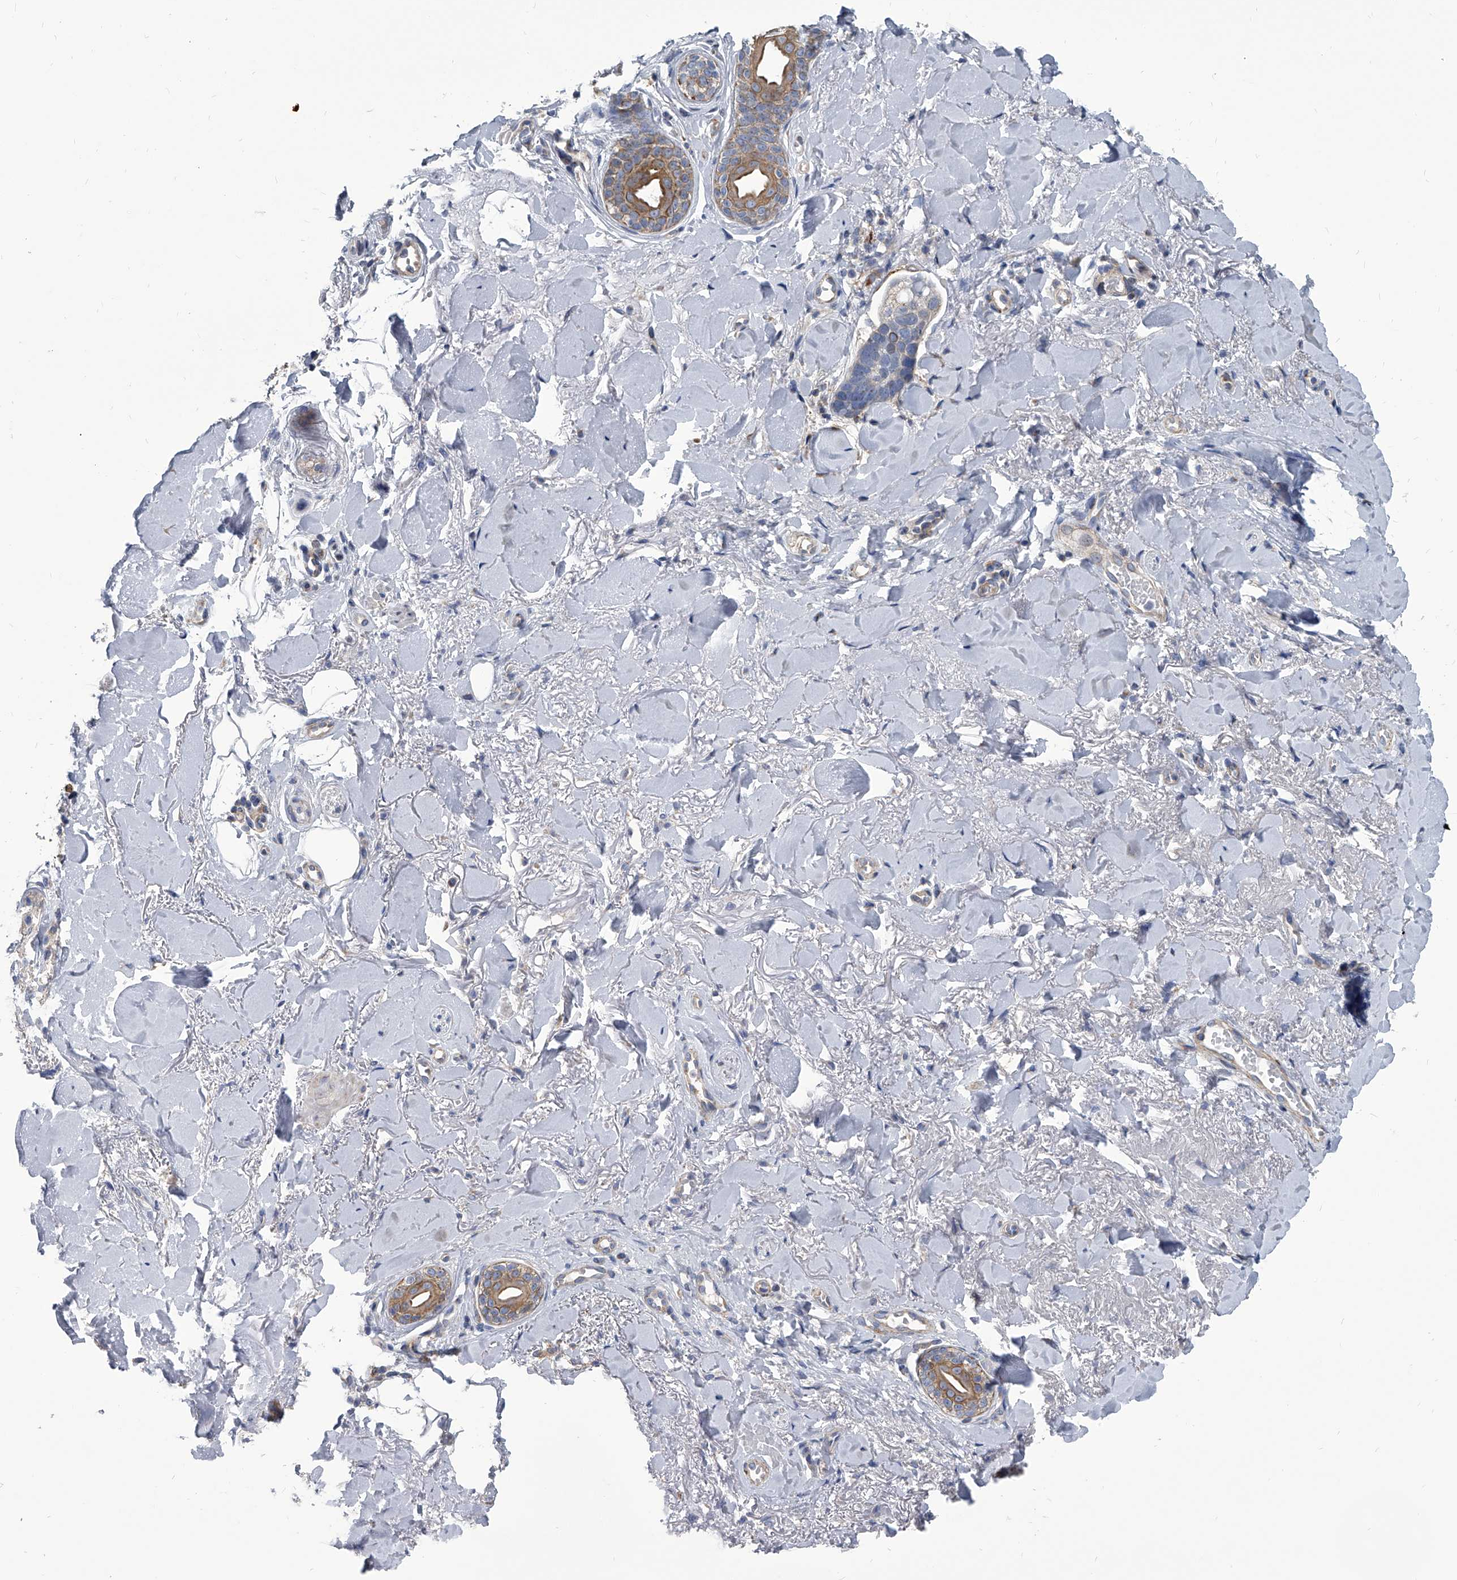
{"staining": {"intensity": "negative", "quantity": "none", "location": "none"}, "tissue": "skin cancer", "cell_type": "Tumor cells", "image_type": "cancer", "snomed": [{"axis": "morphology", "description": "Basal cell carcinoma"}, {"axis": "topography", "description": "Skin"}], "caption": "High magnification brightfield microscopy of basal cell carcinoma (skin) stained with DAB (brown) and counterstained with hematoxylin (blue): tumor cells show no significant expression.", "gene": "SPP1", "patient": {"sex": "female", "age": 82}}